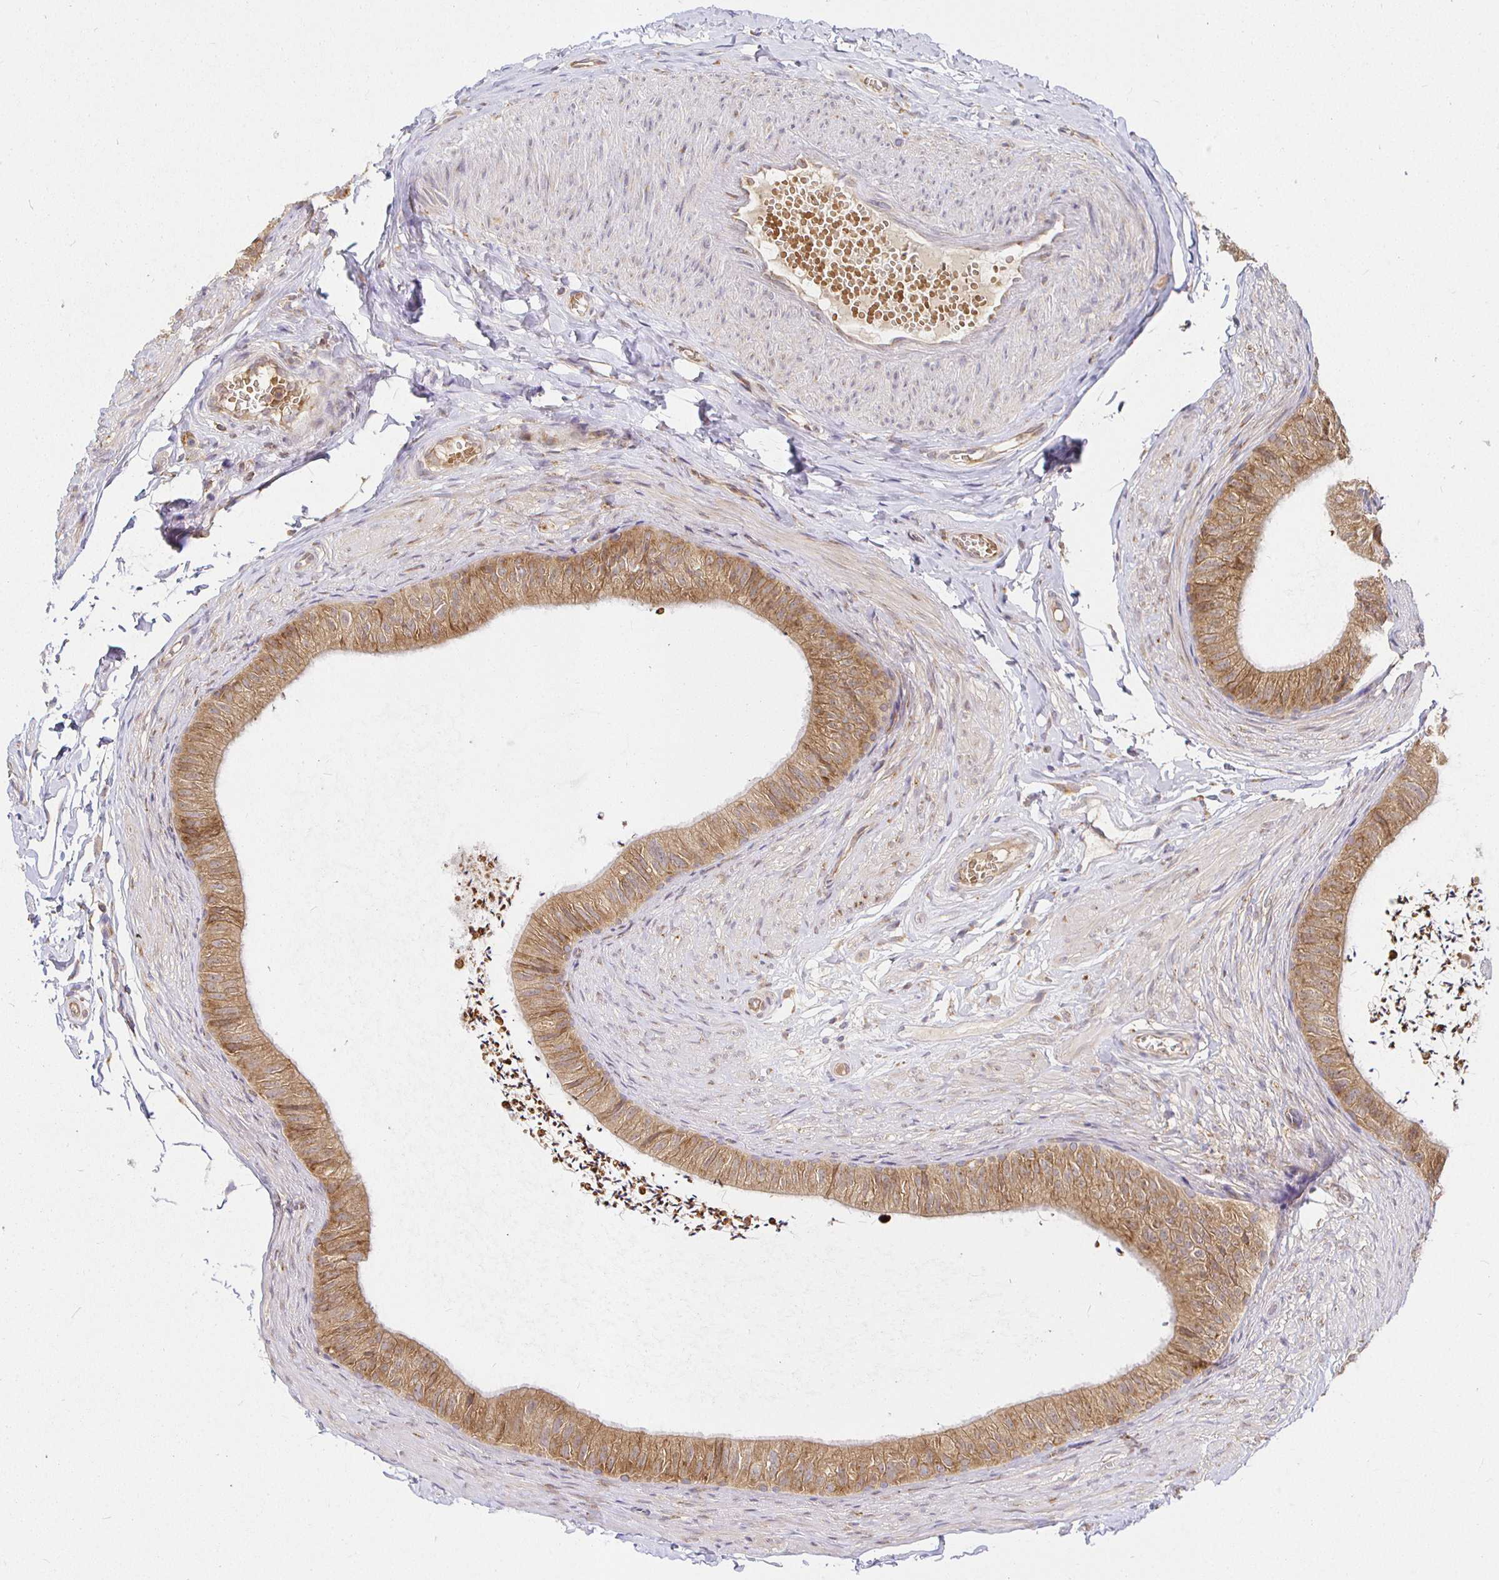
{"staining": {"intensity": "moderate", "quantity": ">75%", "location": "cytoplasmic/membranous"}, "tissue": "epididymis", "cell_type": "Glandular cells", "image_type": "normal", "snomed": [{"axis": "morphology", "description": "Normal tissue, NOS"}, {"axis": "topography", "description": "Epididymis, spermatic cord, NOS"}, {"axis": "topography", "description": "Epididymis"}, {"axis": "topography", "description": "Peripheral nerve tissue"}], "caption": "Epididymis stained with DAB (3,3'-diaminobenzidine) immunohistochemistry (IHC) exhibits medium levels of moderate cytoplasmic/membranous staining in approximately >75% of glandular cells. Nuclei are stained in blue.", "gene": "IRAK1", "patient": {"sex": "male", "age": 29}}